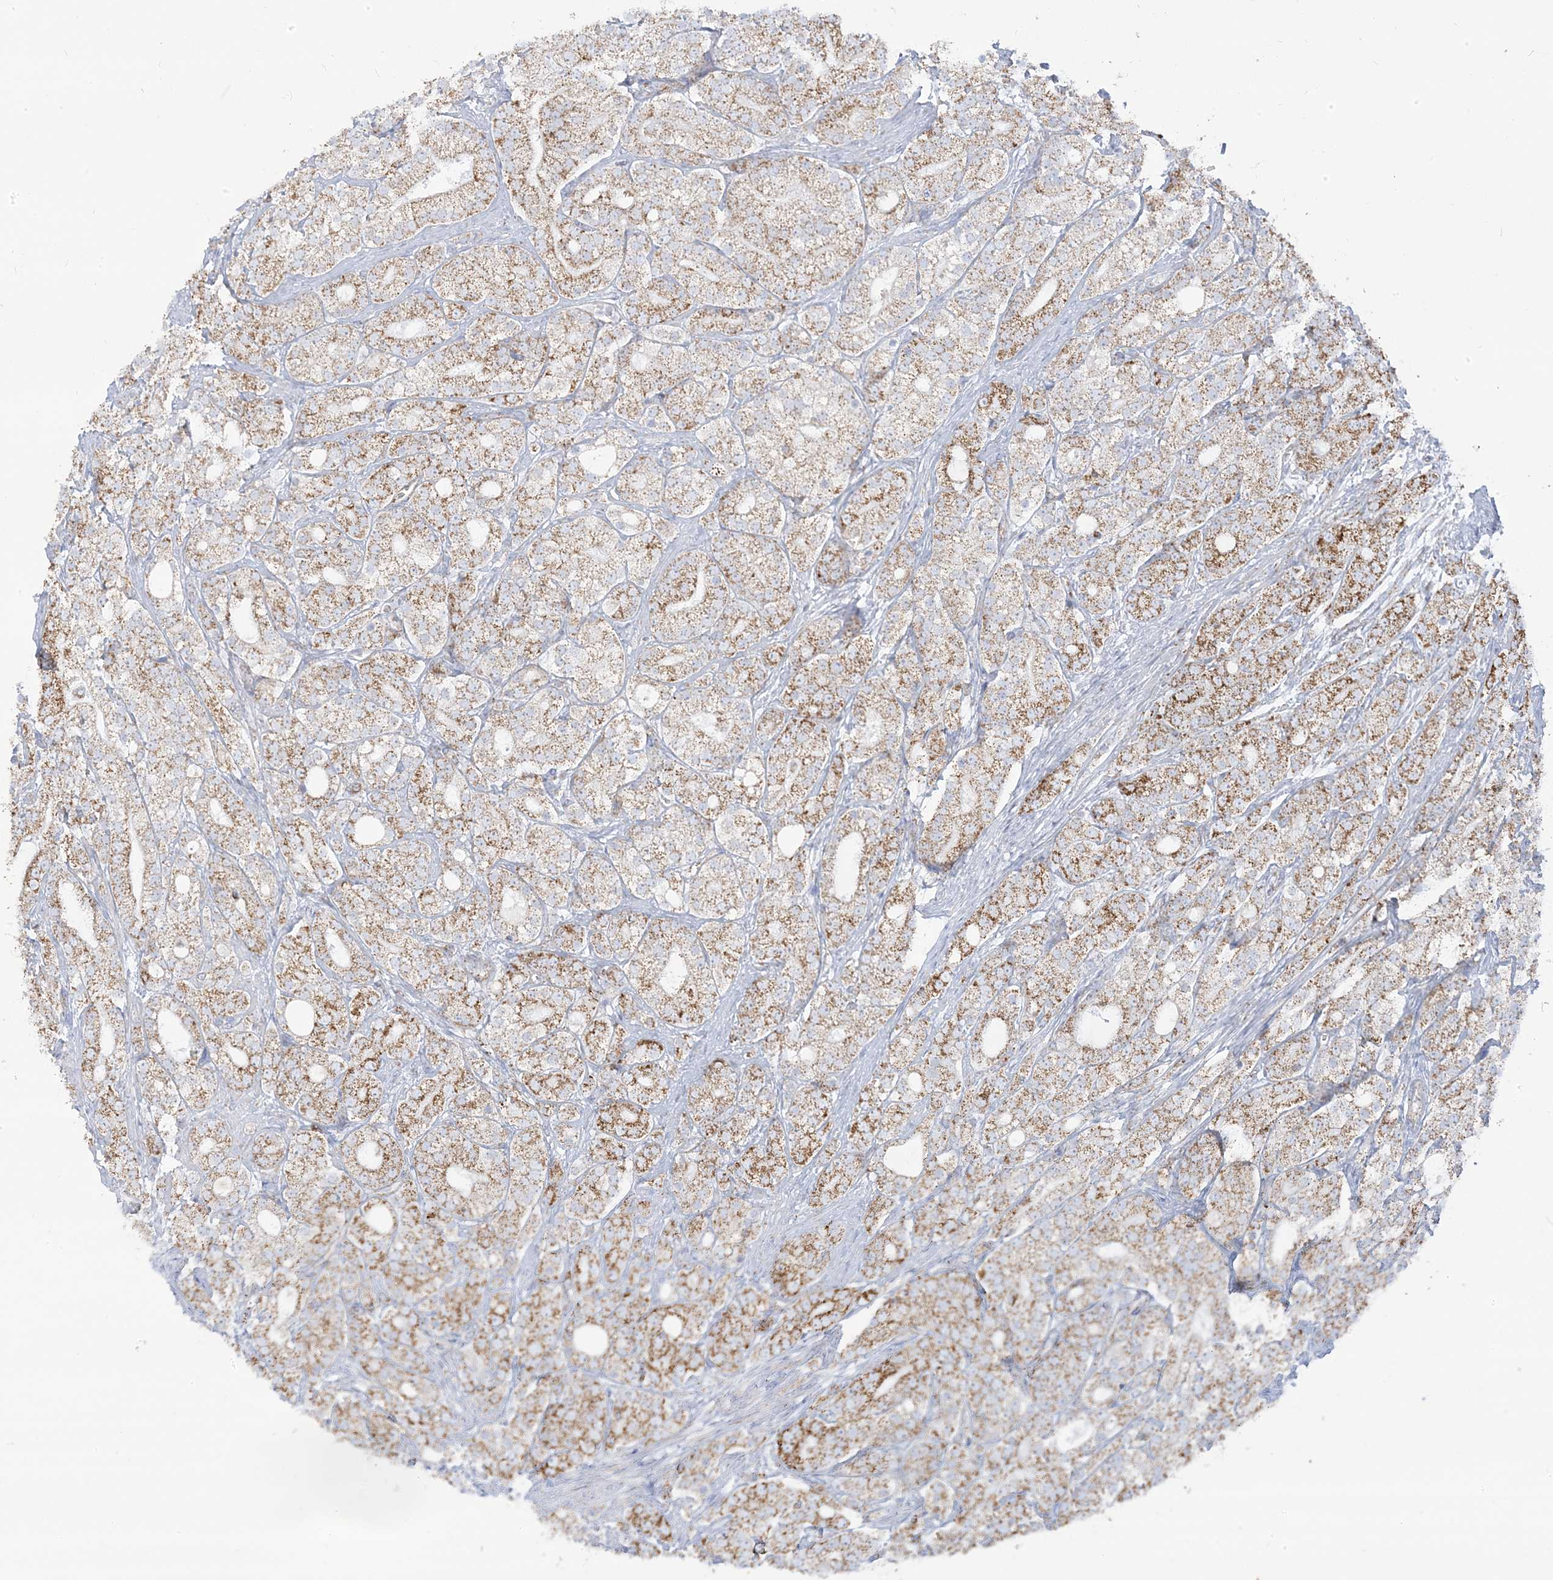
{"staining": {"intensity": "moderate", "quantity": ">75%", "location": "cytoplasmic/membranous"}, "tissue": "prostate cancer", "cell_type": "Tumor cells", "image_type": "cancer", "snomed": [{"axis": "morphology", "description": "Adenocarcinoma, High grade"}, {"axis": "topography", "description": "Prostate"}], "caption": "Immunohistochemical staining of prostate adenocarcinoma (high-grade) reveals medium levels of moderate cytoplasmic/membranous protein positivity in approximately >75% of tumor cells. Using DAB (3,3'-diaminobenzidine) (brown) and hematoxylin (blue) stains, captured at high magnification using brightfield microscopy.", "gene": "PCCB", "patient": {"sex": "male", "age": 57}}